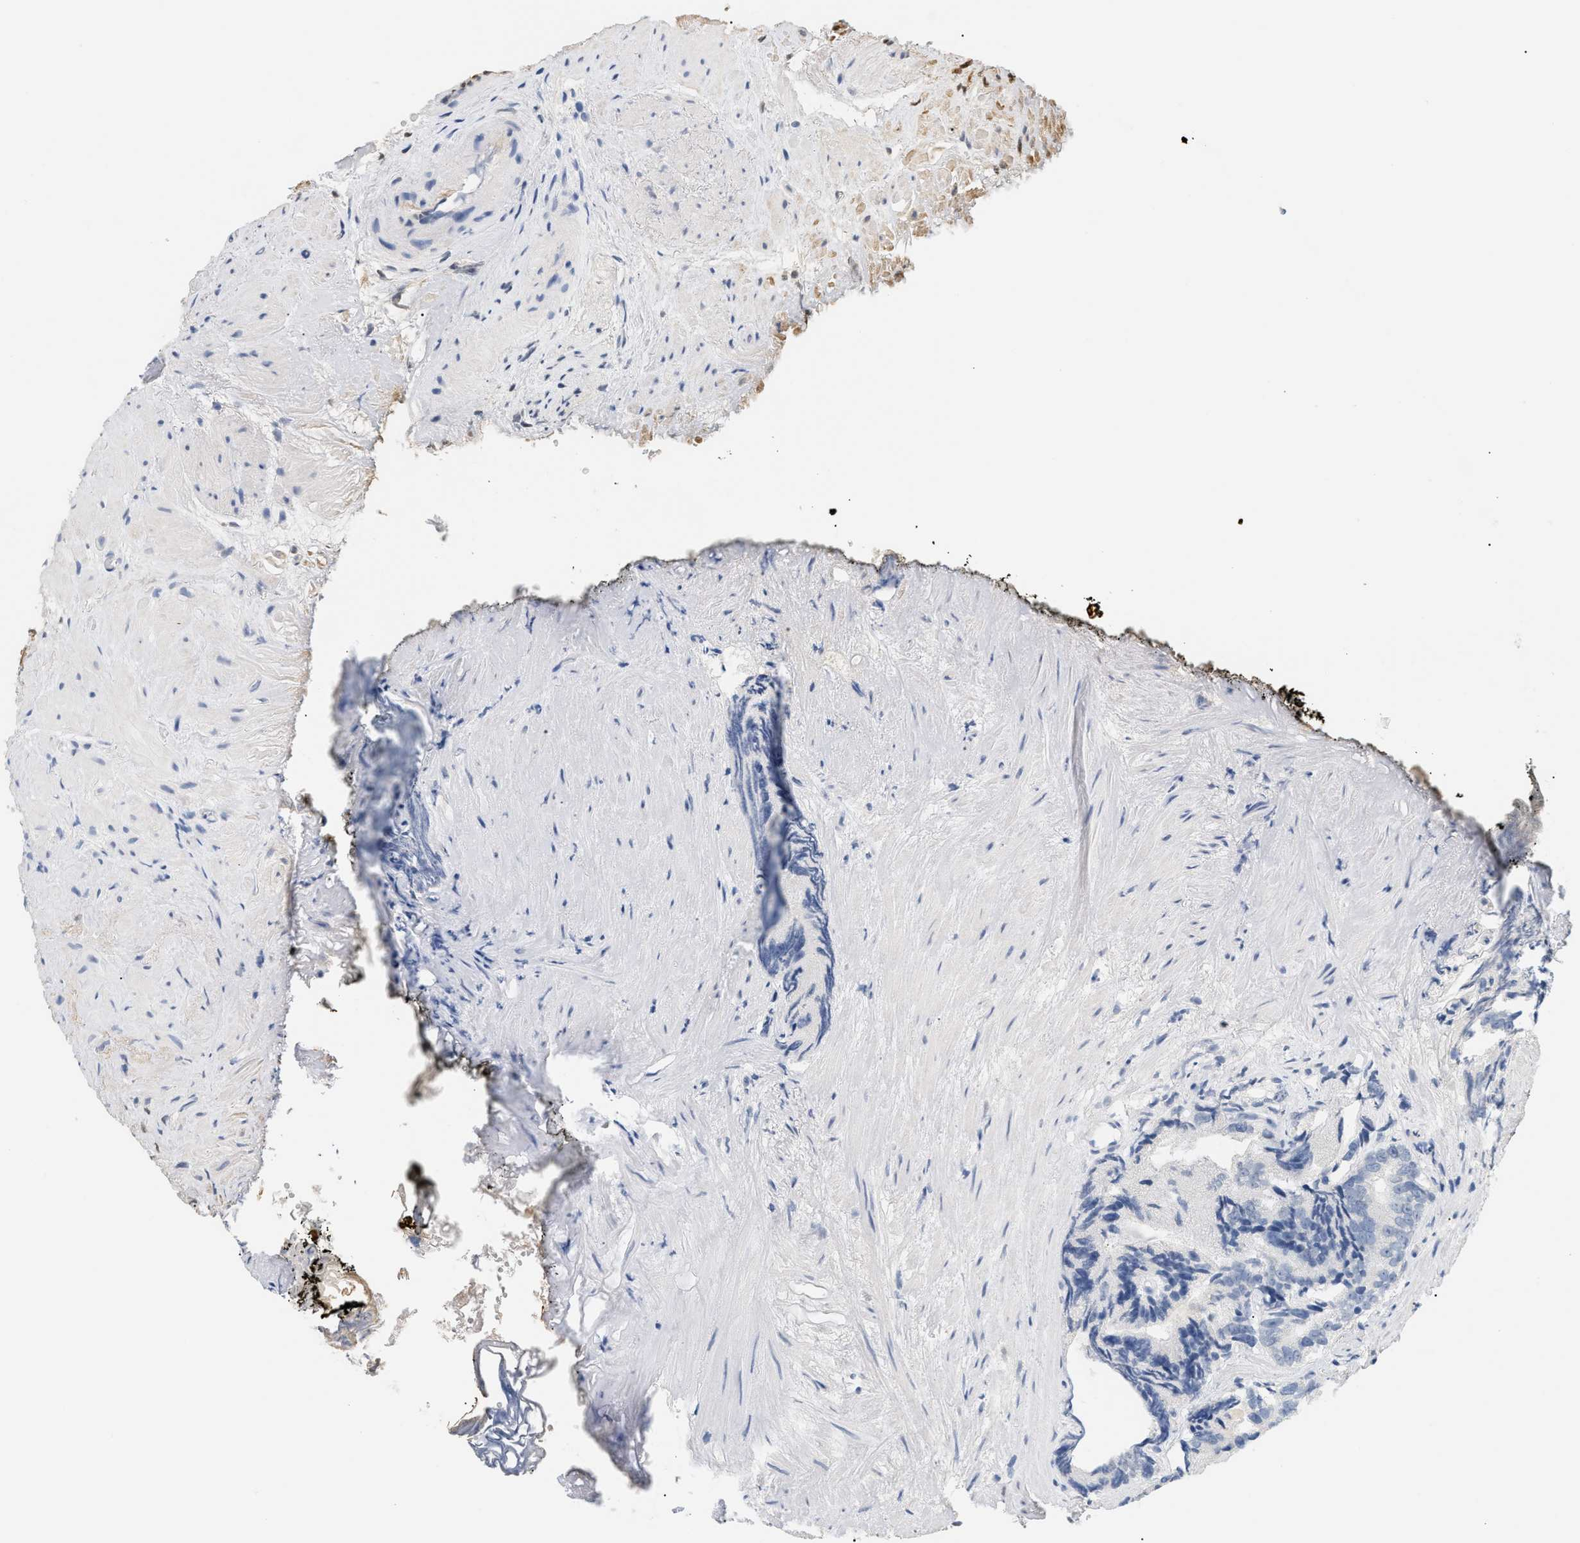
{"staining": {"intensity": "negative", "quantity": "none", "location": "none"}, "tissue": "prostate cancer", "cell_type": "Tumor cells", "image_type": "cancer", "snomed": [{"axis": "morphology", "description": "Adenocarcinoma, Low grade"}, {"axis": "topography", "description": "Prostate"}], "caption": "Human prostate adenocarcinoma (low-grade) stained for a protein using immunohistochemistry (IHC) exhibits no expression in tumor cells.", "gene": "CFH", "patient": {"sex": "male", "age": 89}}